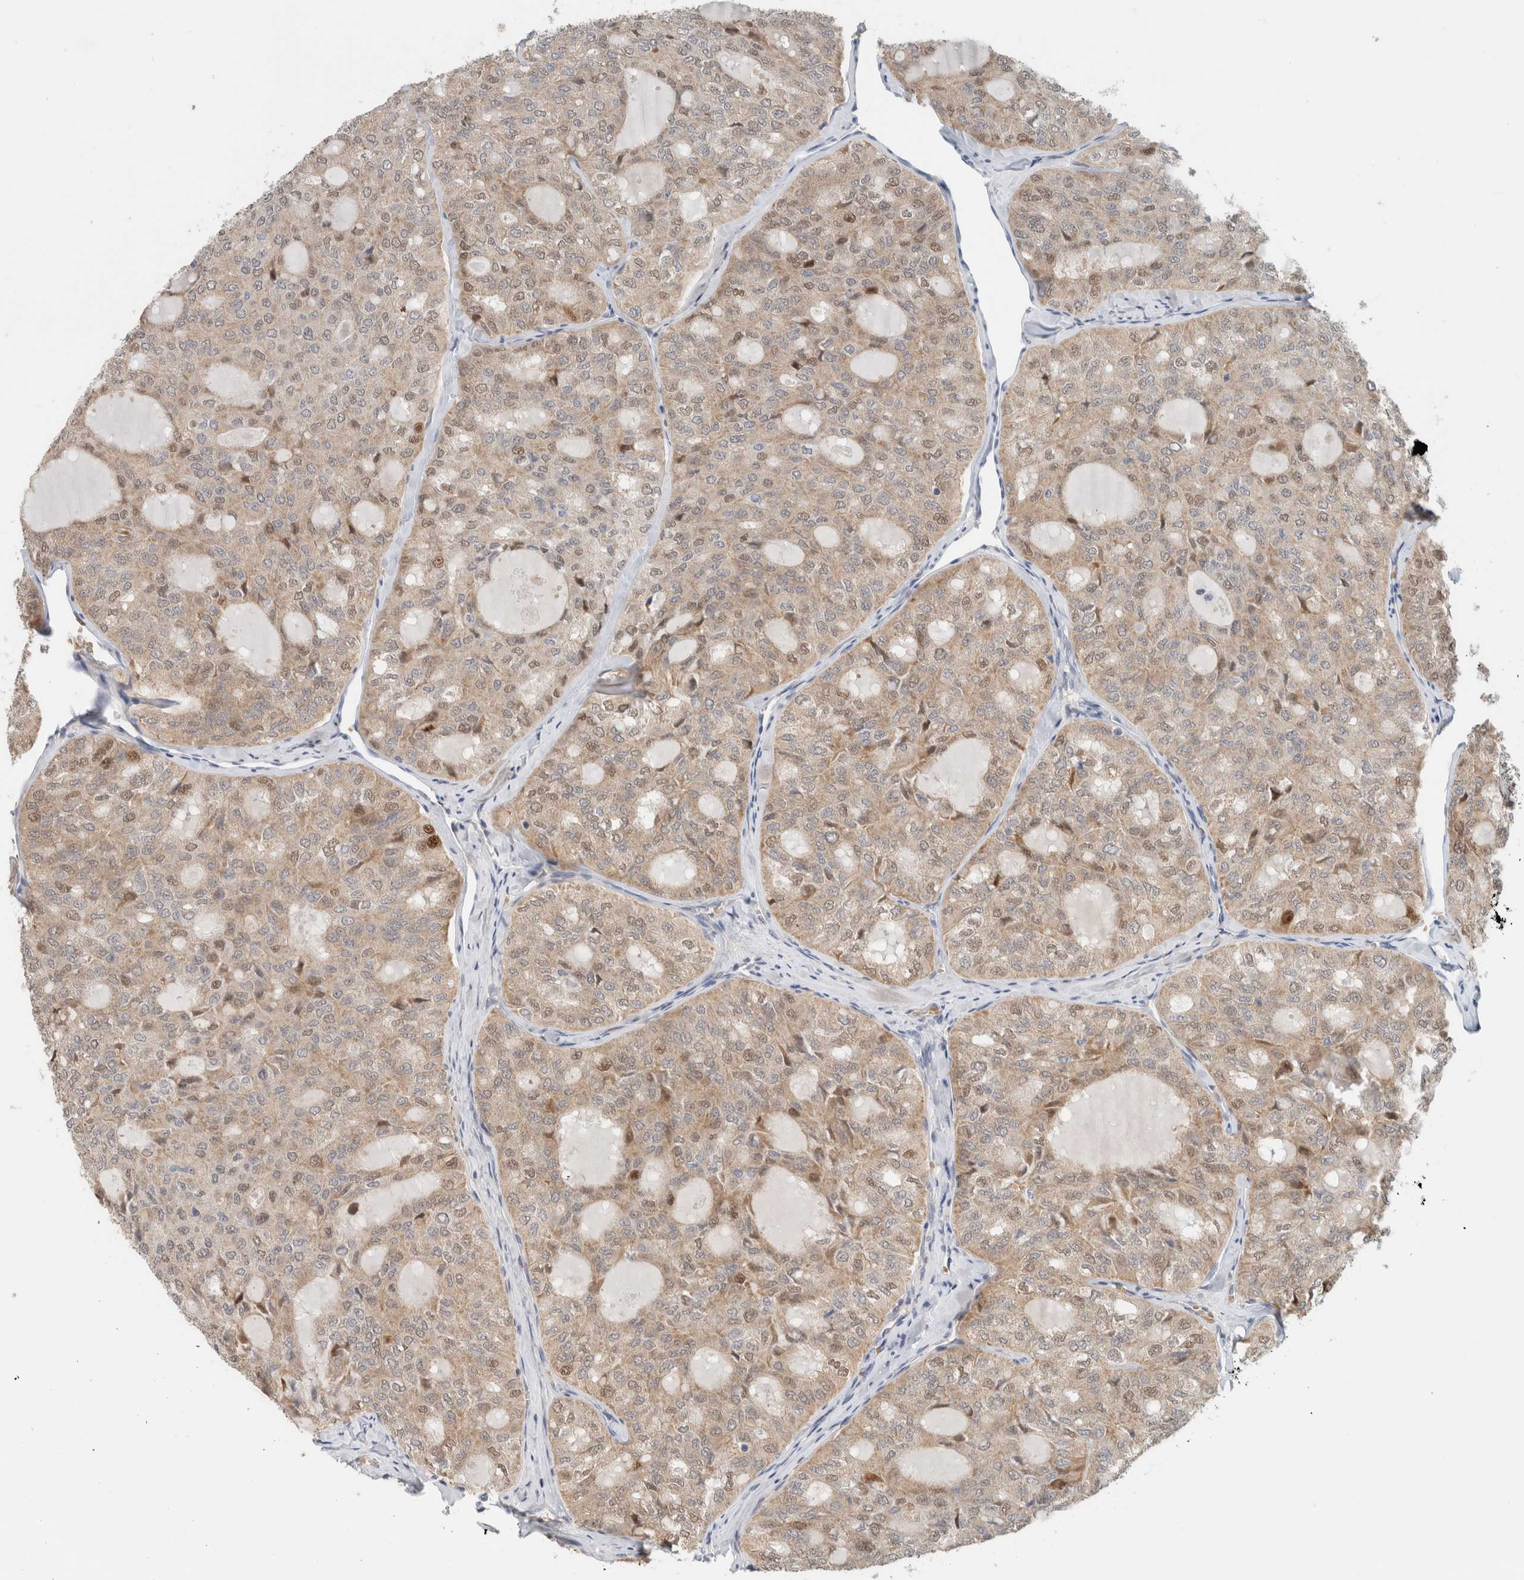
{"staining": {"intensity": "moderate", "quantity": "<25%", "location": "cytoplasmic/membranous,nuclear"}, "tissue": "thyroid cancer", "cell_type": "Tumor cells", "image_type": "cancer", "snomed": [{"axis": "morphology", "description": "Follicular adenoma carcinoma, NOS"}, {"axis": "topography", "description": "Thyroid gland"}], "caption": "Tumor cells show low levels of moderate cytoplasmic/membranous and nuclear staining in approximately <25% of cells in thyroid cancer.", "gene": "CRAT", "patient": {"sex": "male", "age": 75}}